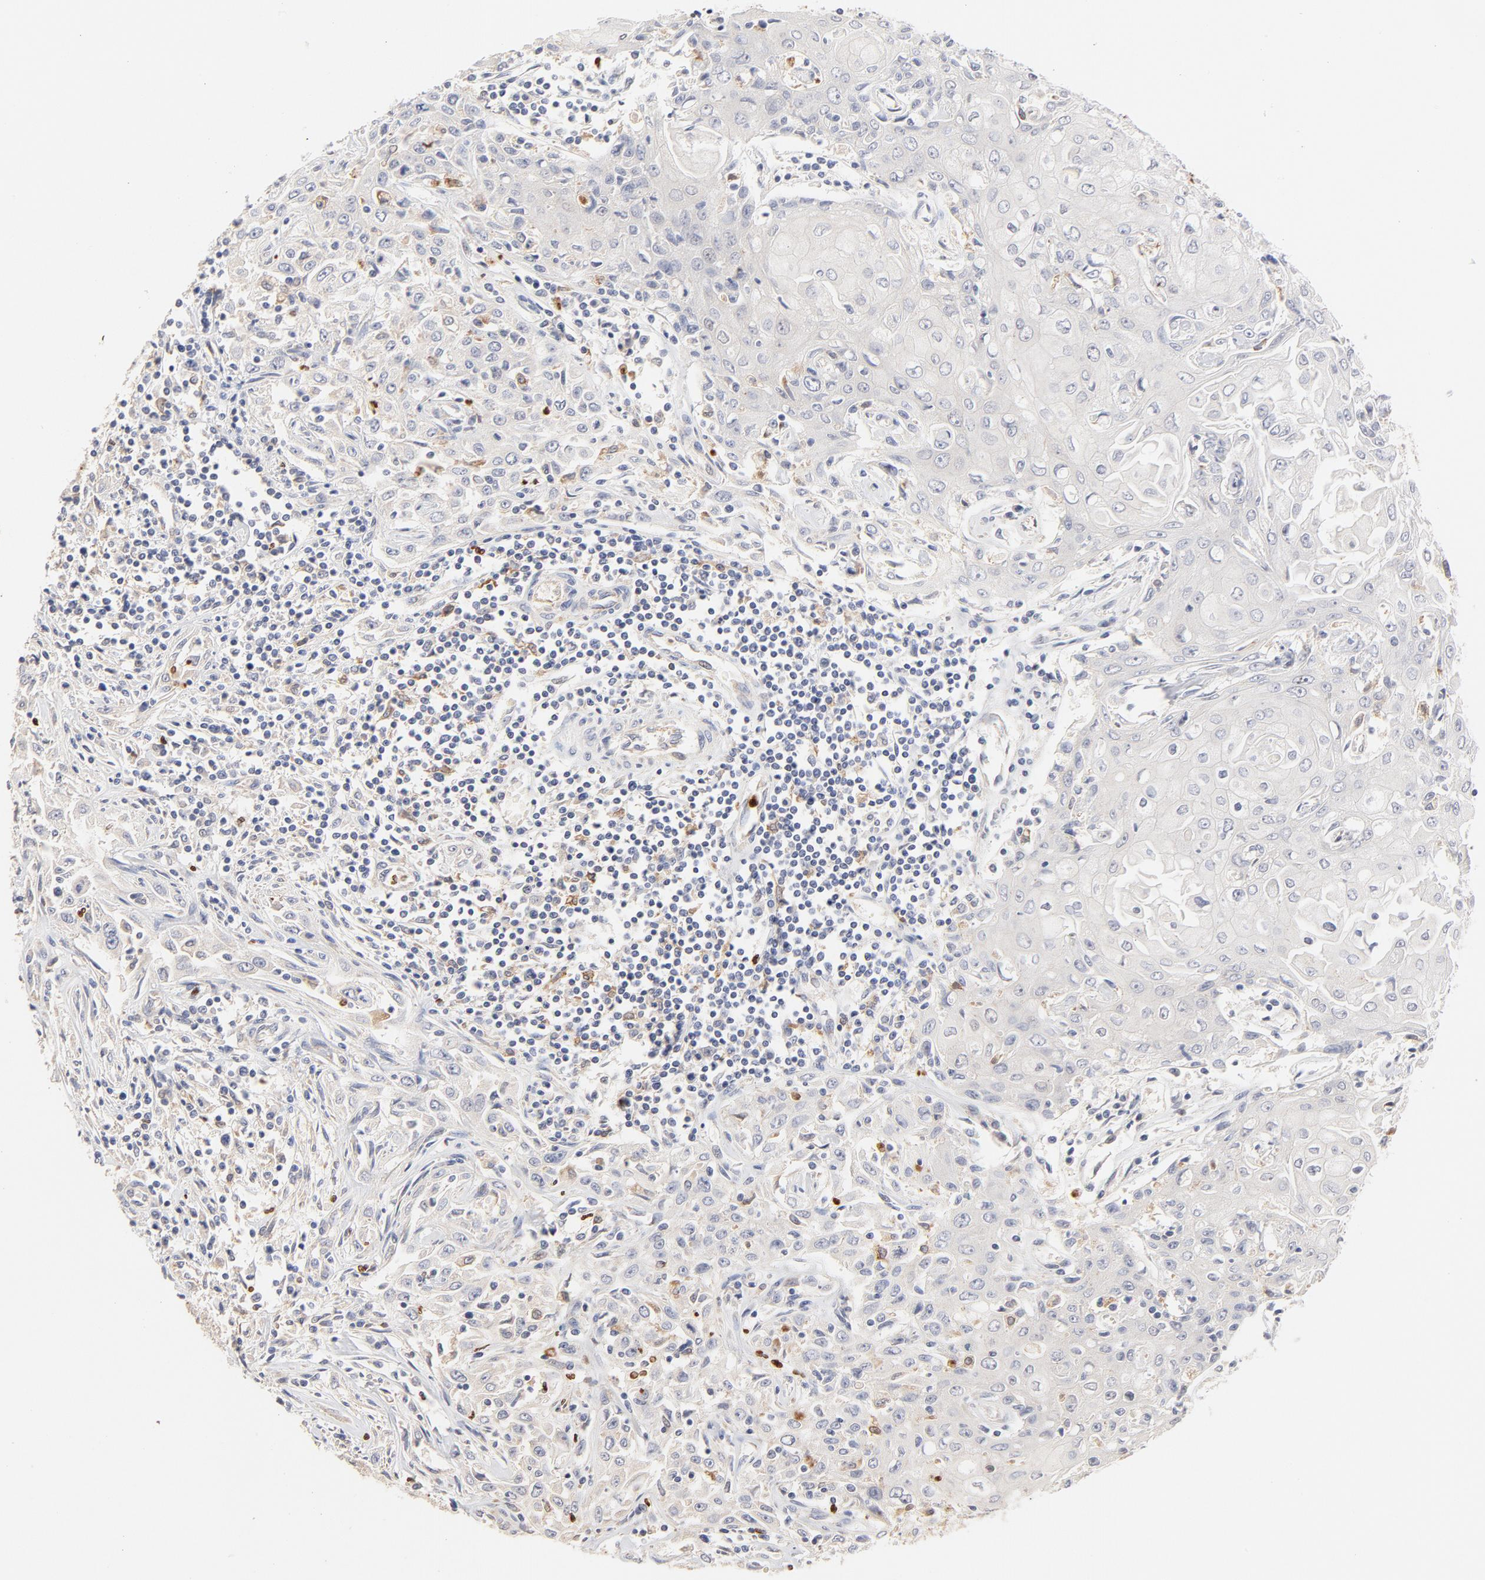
{"staining": {"intensity": "negative", "quantity": "none", "location": "none"}, "tissue": "head and neck cancer", "cell_type": "Tumor cells", "image_type": "cancer", "snomed": [{"axis": "morphology", "description": "Squamous cell carcinoma, NOS"}, {"axis": "topography", "description": "Oral tissue"}, {"axis": "topography", "description": "Head-Neck"}], "caption": "Immunohistochemistry (IHC) micrograph of neoplastic tissue: human squamous cell carcinoma (head and neck) stained with DAB demonstrates no significant protein positivity in tumor cells.", "gene": "MTERF2", "patient": {"sex": "female", "age": 76}}